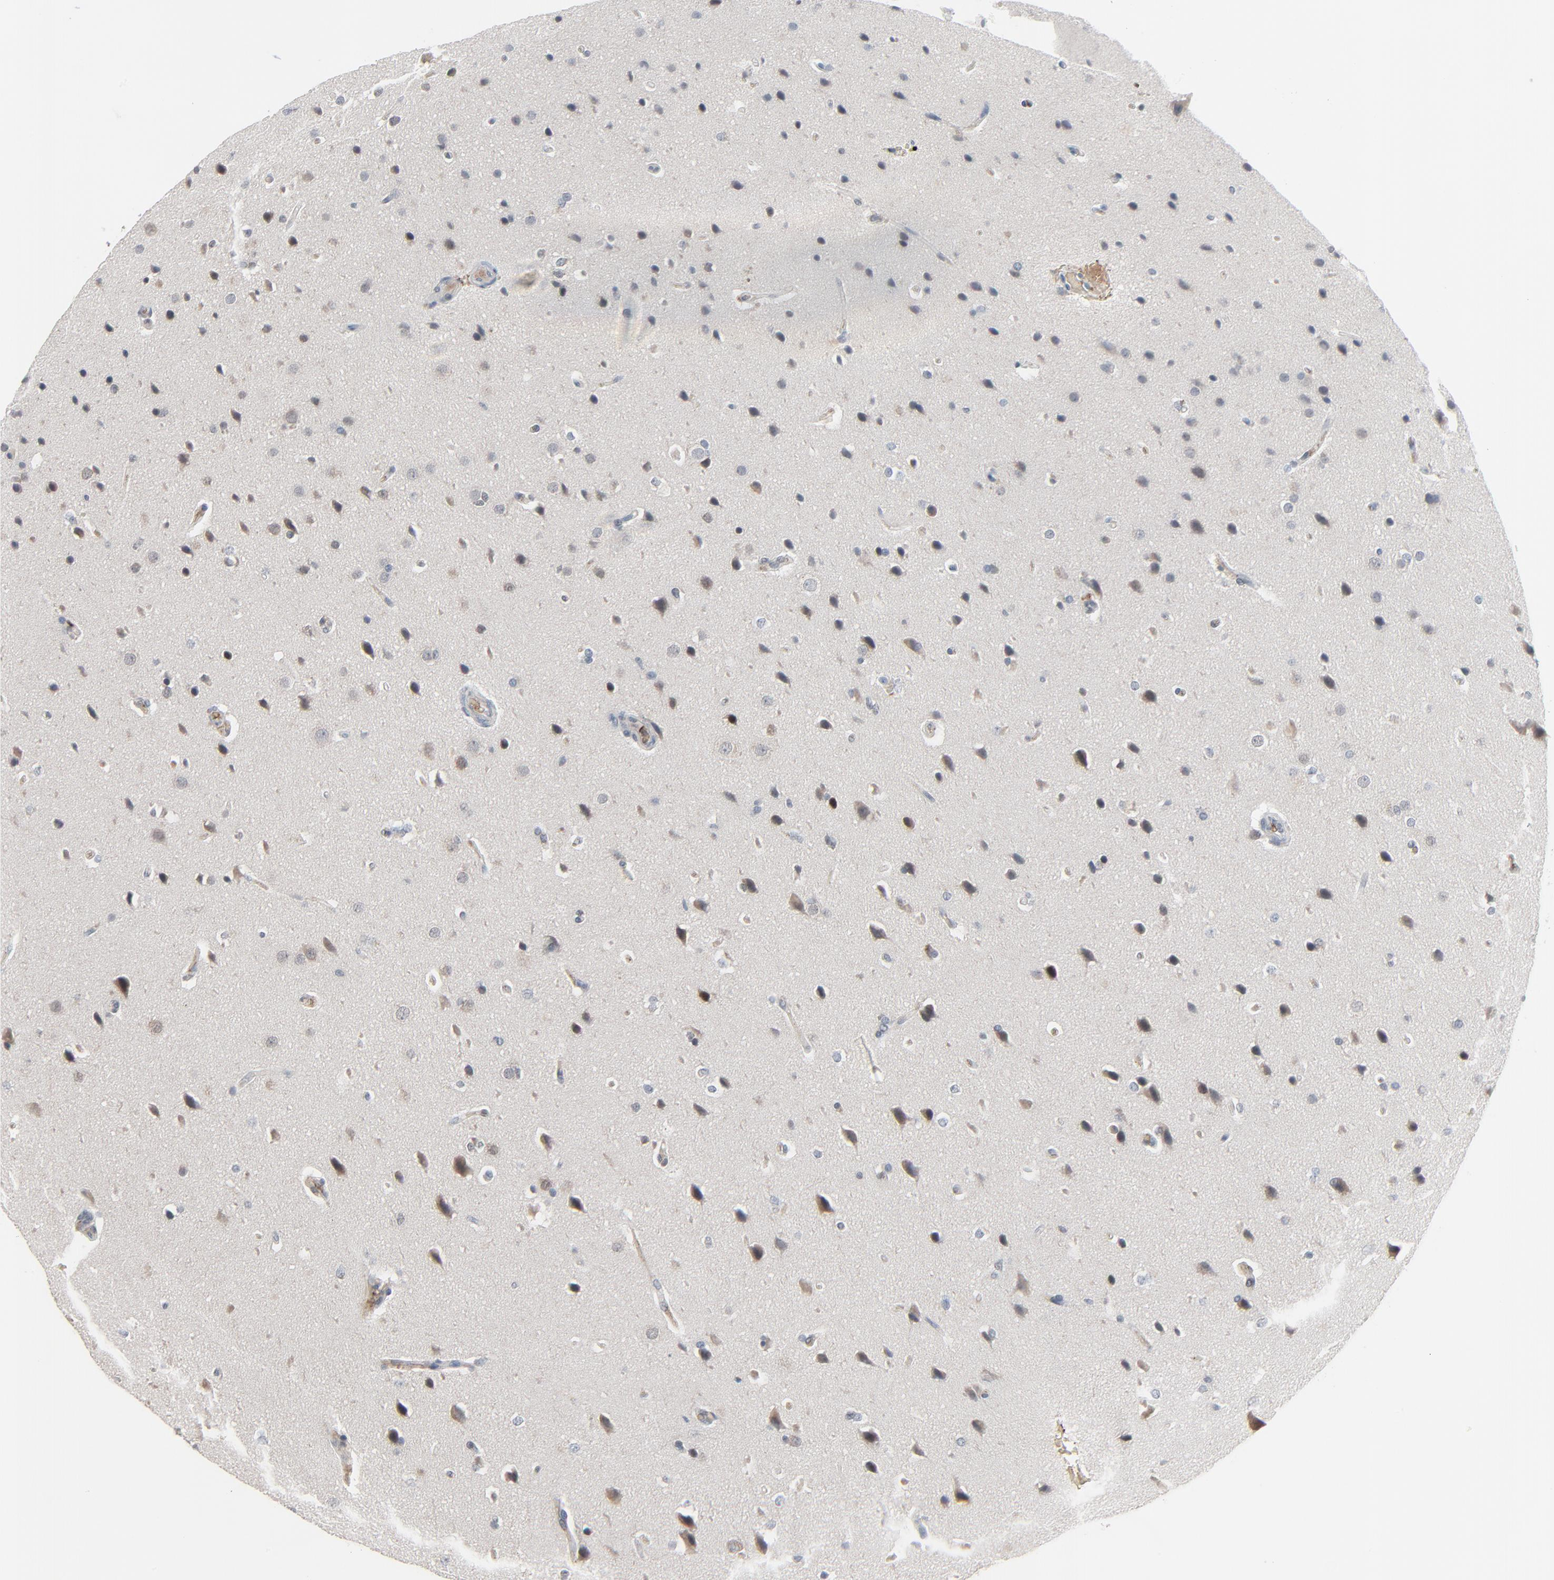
{"staining": {"intensity": "weak", "quantity": "25%-75%", "location": "cytoplasmic/membranous"}, "tissue": "glioma", "cell_type": "Tumor cells", "image_type": "cancer", "snomed": [{"axis": "morphology", "description": "Glioma, malignant, Low grade"}, {"axis": "topography", "description": "Cerebral cortex"}], "caption": "Weak cytoplasmic/membranous expression is present in about 25%-75% of tumor cells in malignant low-grade glioma.", "gene": "SAGE1", "patient": {"sex": "female", "age": 47}}